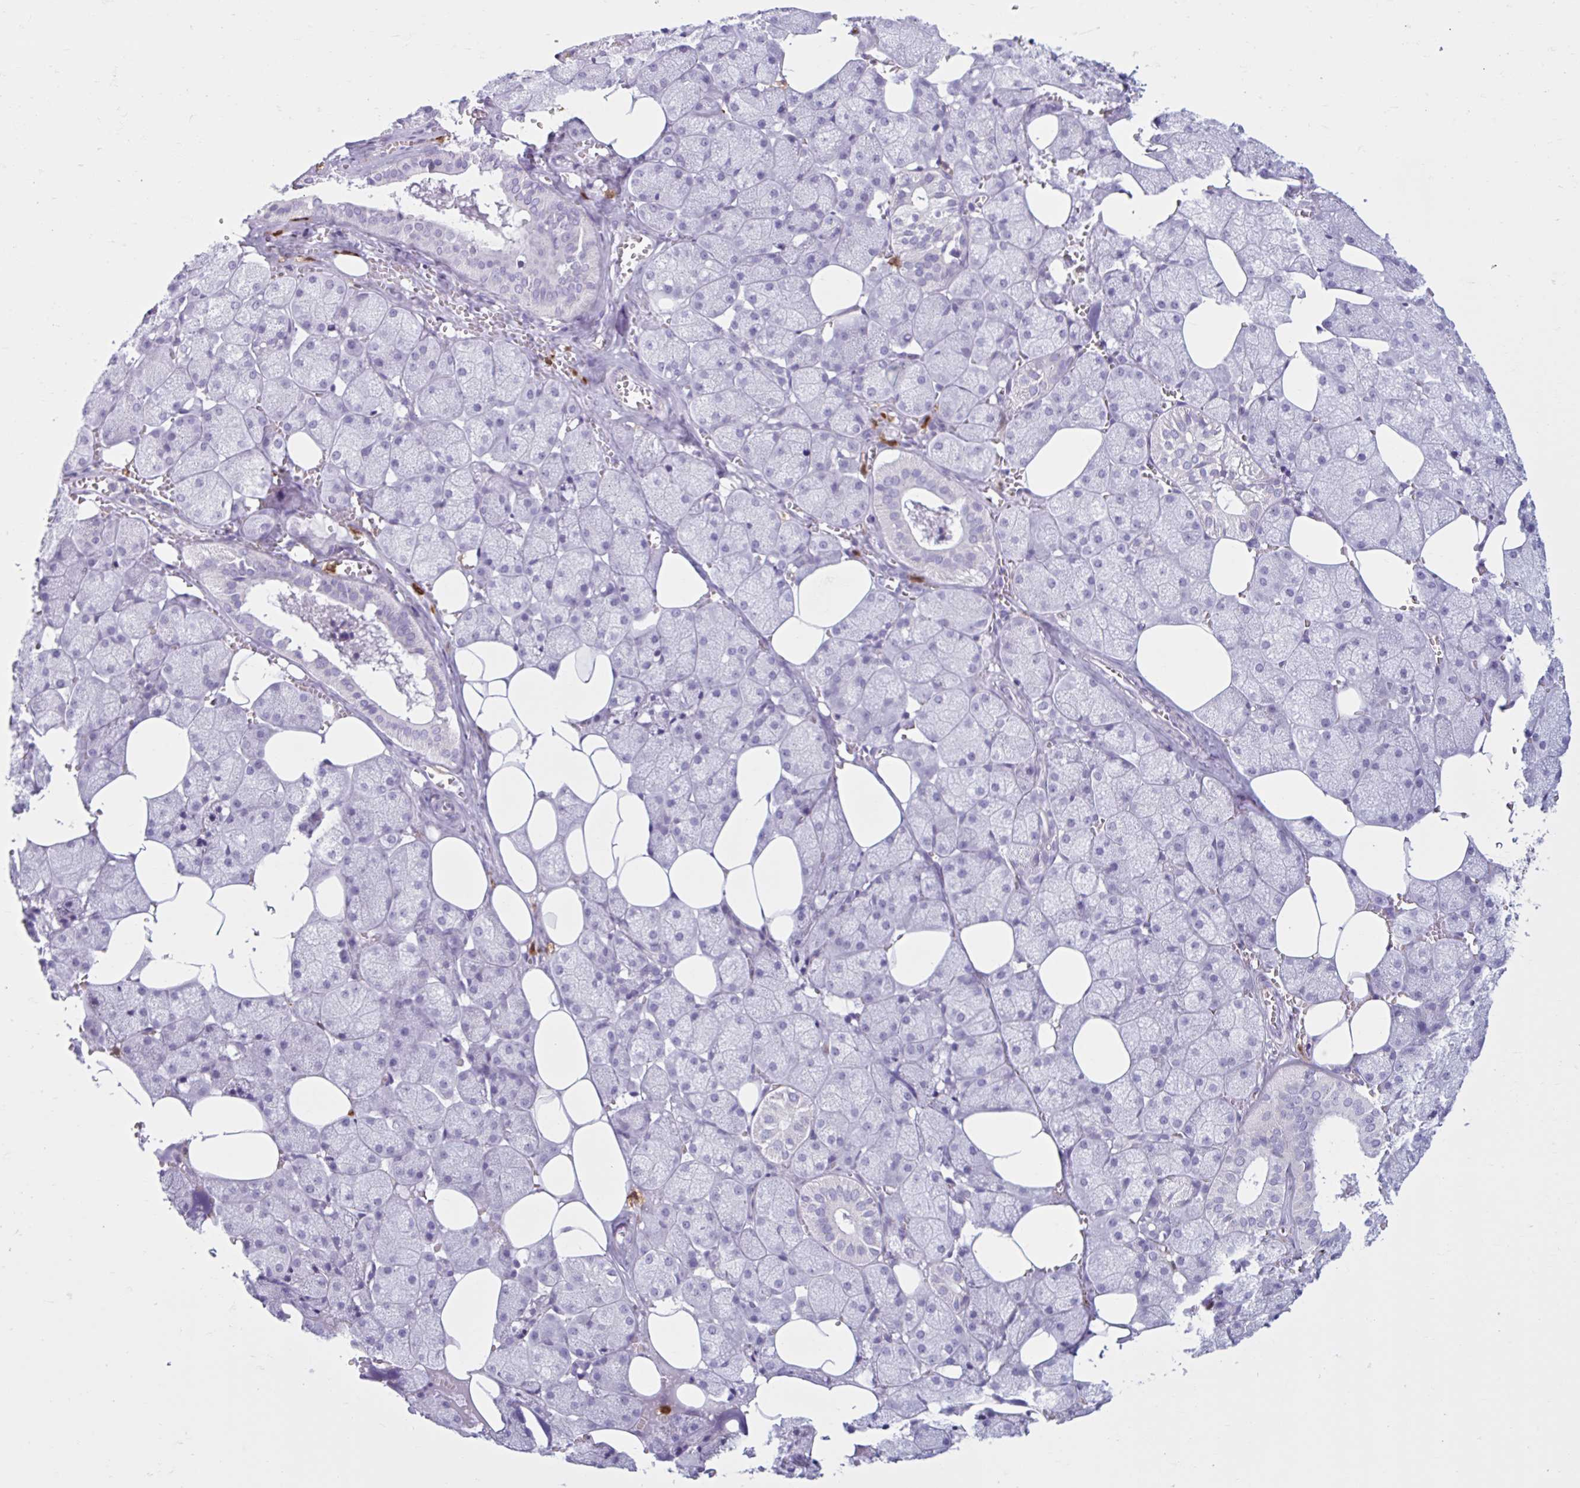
{"staining": {"intensity": "negative", "quantity": "none", "location": "none"}, "tissue": "salivary gland", "cell_type": "Glandular cells", "image_type": "normal", "snomed": [{"axis": "morphology", "description": "Normal tissue, NOS"}, {"axis": "topography", "description": "Salivary gland"}, {"axis": "topography", "description": "Peripheral nerve tissue"}], "caption": "Human salivary gland stained for a protein using immunohistochemistry shows no staining in glandular cells.", "gene": "CEP120", "patient": {"sex": "male", "age": 38}}